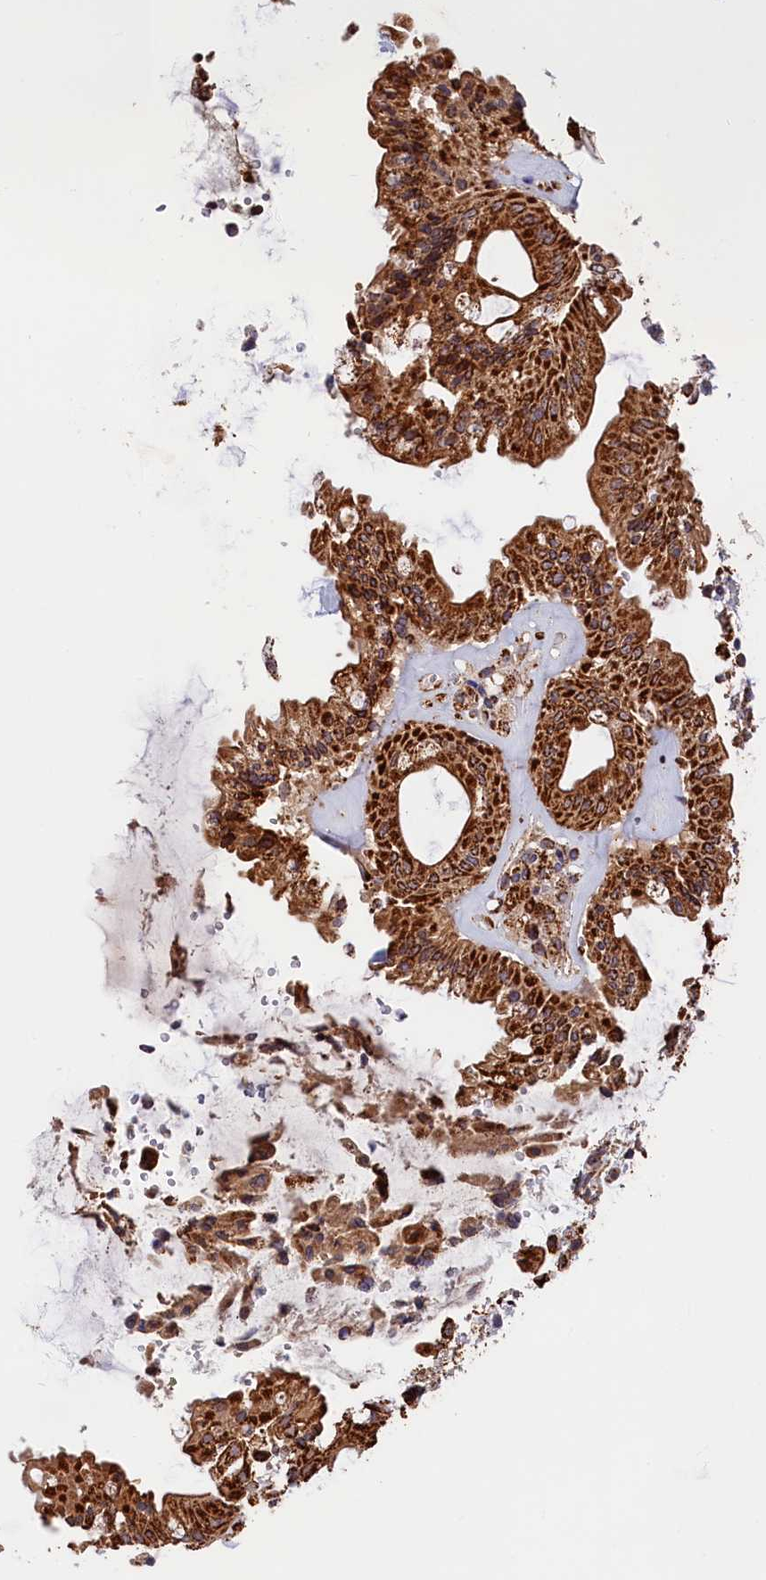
{"staining": {"intensity": "strong", "quantity": ">75%", "location": "cytoplasmic/membranous"}, "tissue": "rectum", "cell_type": "Glandular cells", "image_type": "normal", "snomed": [{"axis": "morphology", "description": "Normal tissue, NOS"}, {"axis": "topography", "description": "Rectum"}], "caption": "Immunohistochemical staining of unremarkable human rectum displays strong cytoplasmic/membranous protein staining in approximately >75% of glandular cells.", "gene": "MACROD1", "patient": {"sex": "female", "age": 57}}